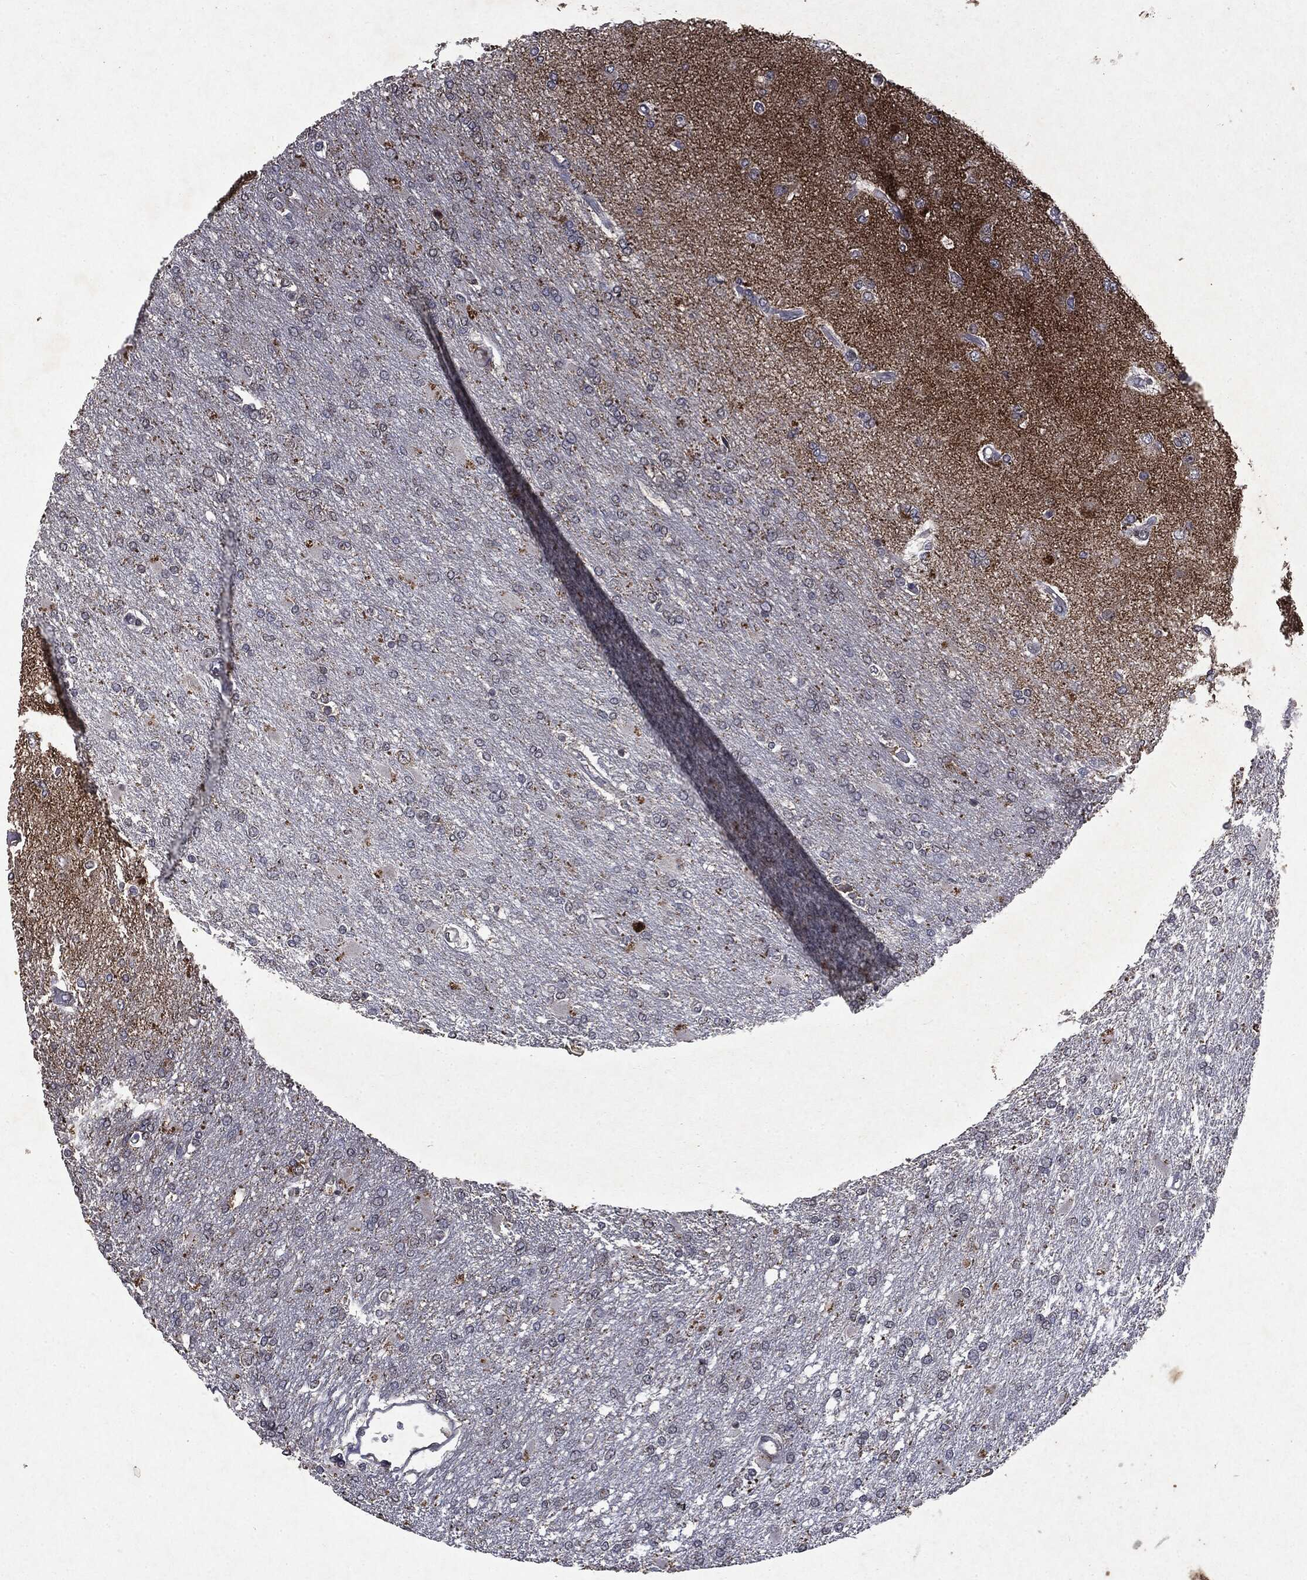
{"staining": {"intensity": "negative", "quantity": "none", "location": "none"}, "tissue": "glioma", "cell_type": "Tumor cells", "image_type": "cancer", "snomed": [{"axis": "morphology", "description": "Glioma, malignant, High grade"}, {"axis": "topography", "description": "Cerebral cortex"}], "caption": "High power microscopy micrograph of an immunohistochemistry (IHC) micrograph of malignant glioma (high-grade), revealing no significant expression in tumor cells.", "gene": "PTEN", "patient": {"sex": "male", "age": 79}}